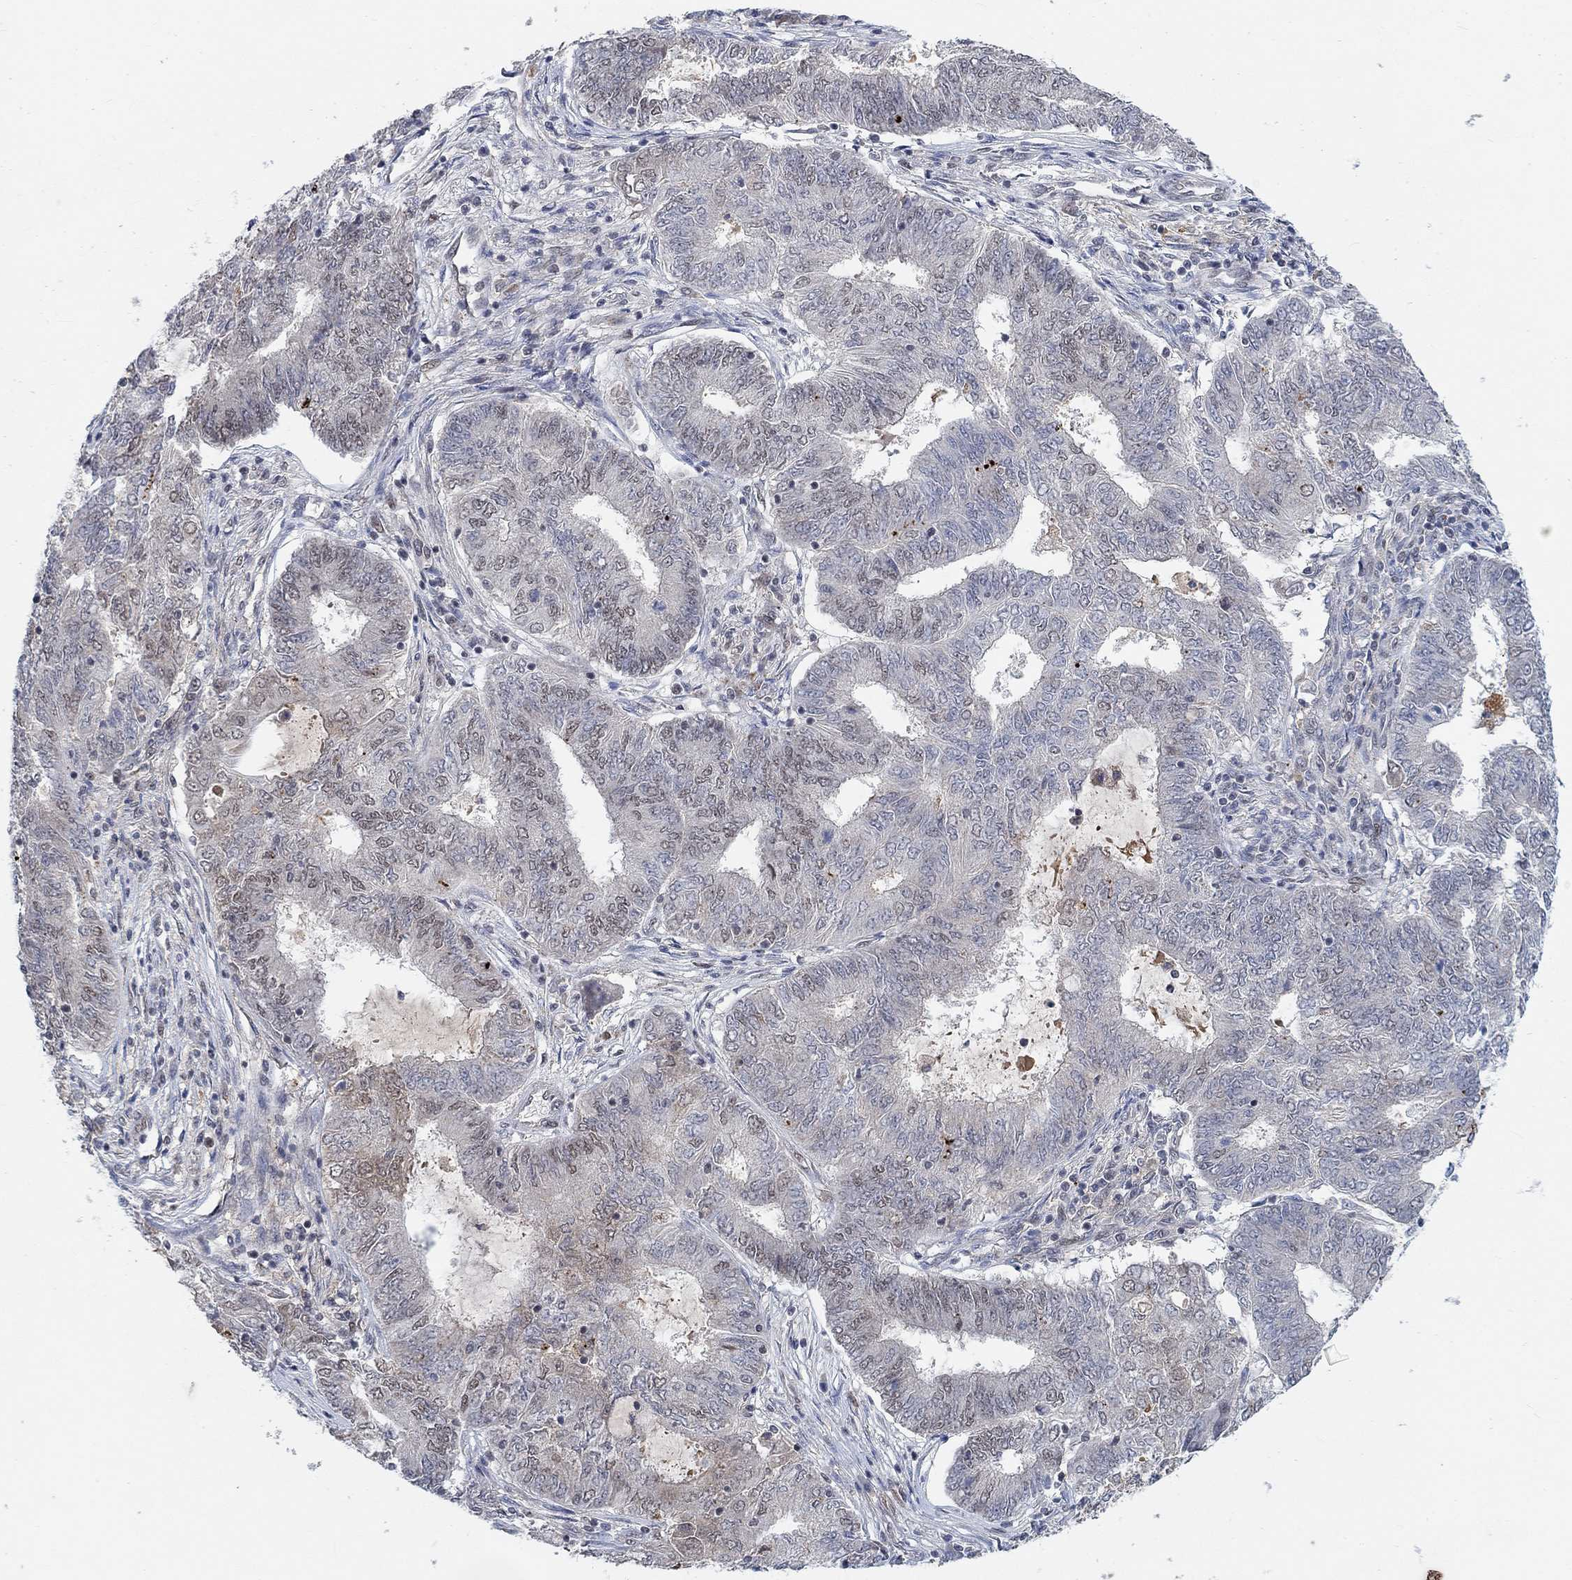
{"staining": {"intensity": "negative", "quantity": "none", "location": "none"}, "tissue": "endometrial cancer", "cell_type": "Tumor cells", "image_type": "cancer", "snomed": [{"axis": "morphology", "description": "Adenocarcinoma, NOS"}, {"axis": "topography", "description": "Endometrium"}], "caption": "DAB immunohistochemical staining of human endometrial adenocarcinoma shows no significant expression in tumor cells.", "gene": "THAP8", "patient": {"sex": "female", "age": 62}}